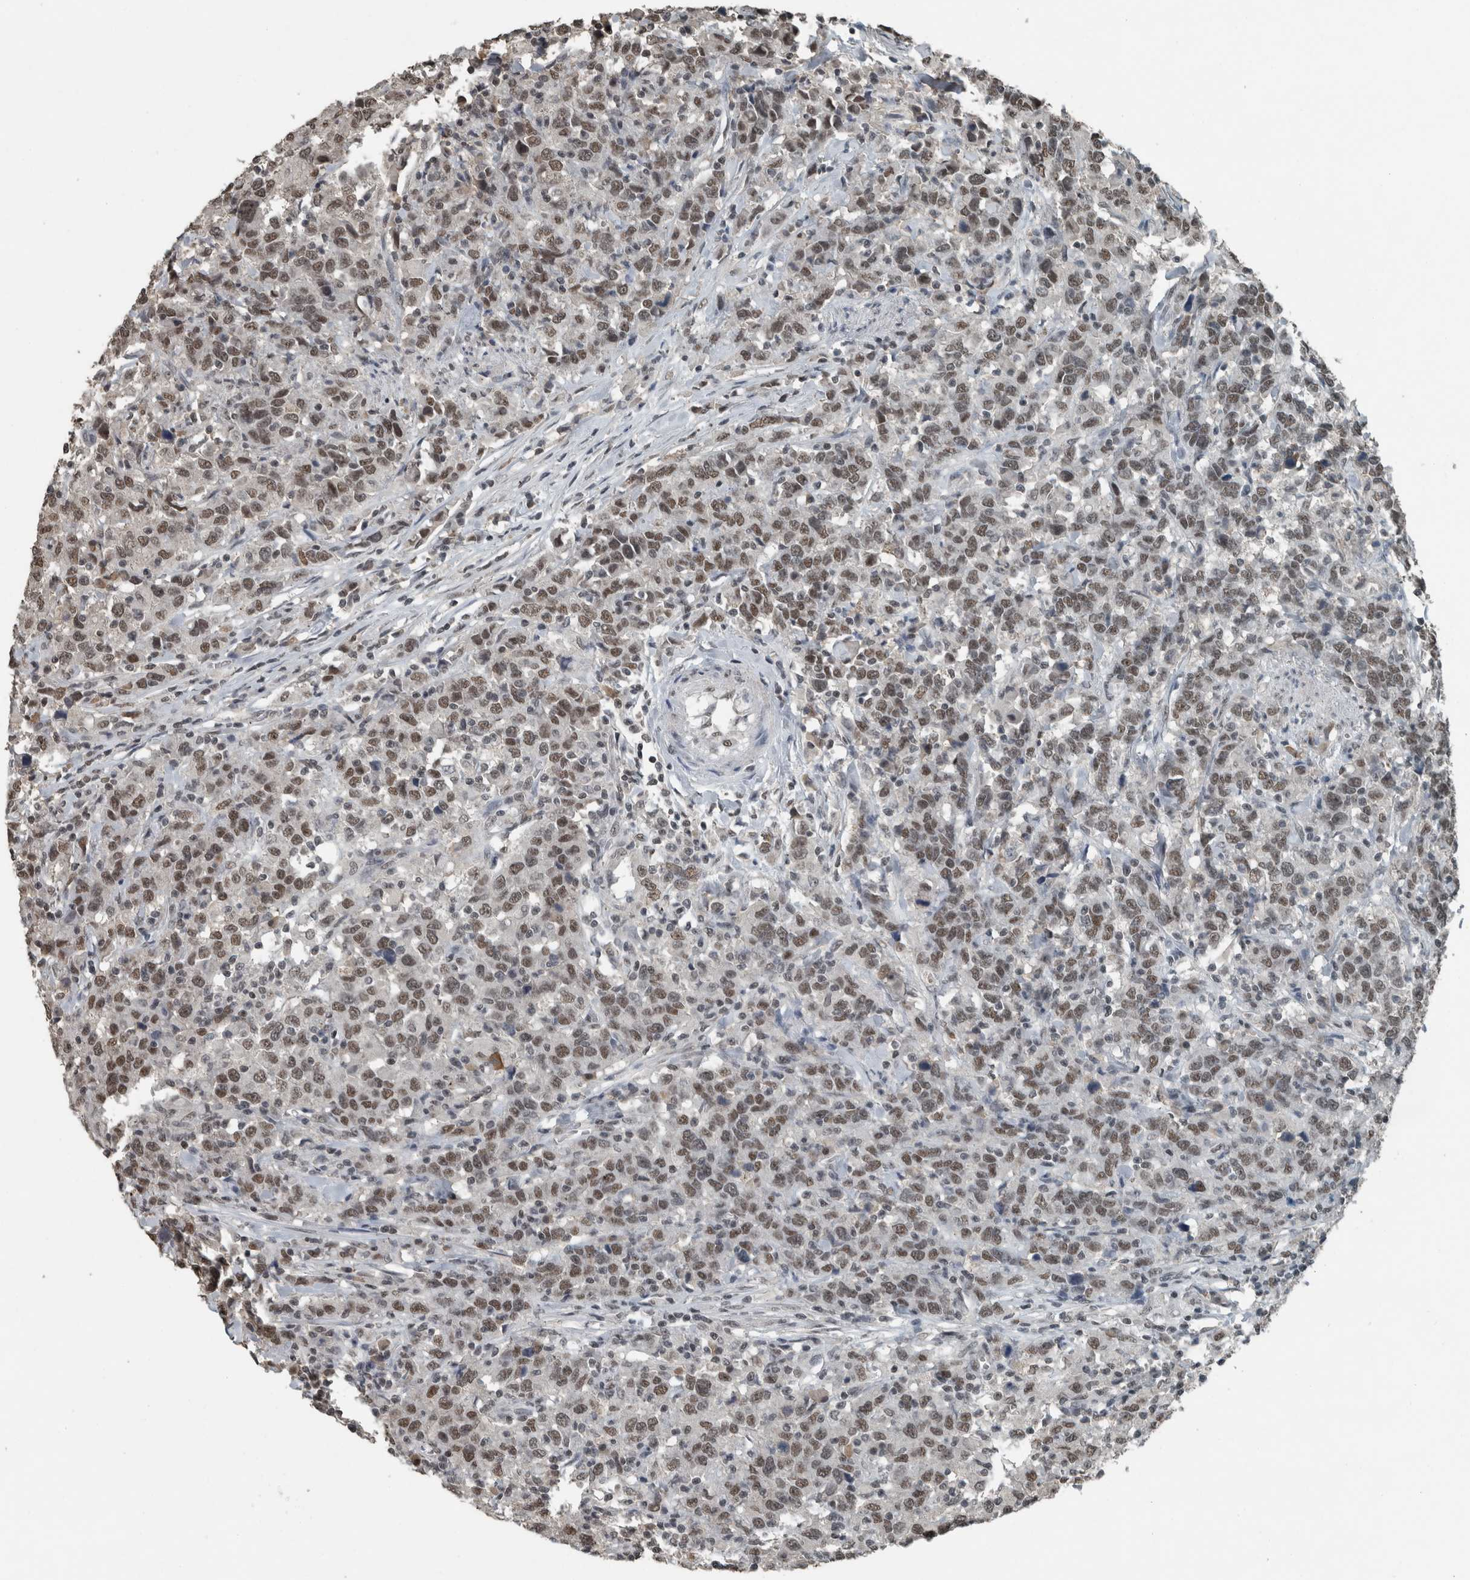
{"staining": {"intensity": "moderate", "quantity": ">75%", "location": "nuclear"}, "tissue": "urothelial cancer", "cell_type": "Tumor cells", "image_type": "cancer", "snomed": [{"axis": "morphology", "description": "Urothelial carcinoma, High grade"}, {"axis": "topography", "description": "Urinary bladder"}], "caption": "This is an image of IHC staining of urothelial cancer, which shows moderate staining in the nuclear of tumor cells.", "gene": "ZNF24", "patient": {"sex": "male", "age": 61}}